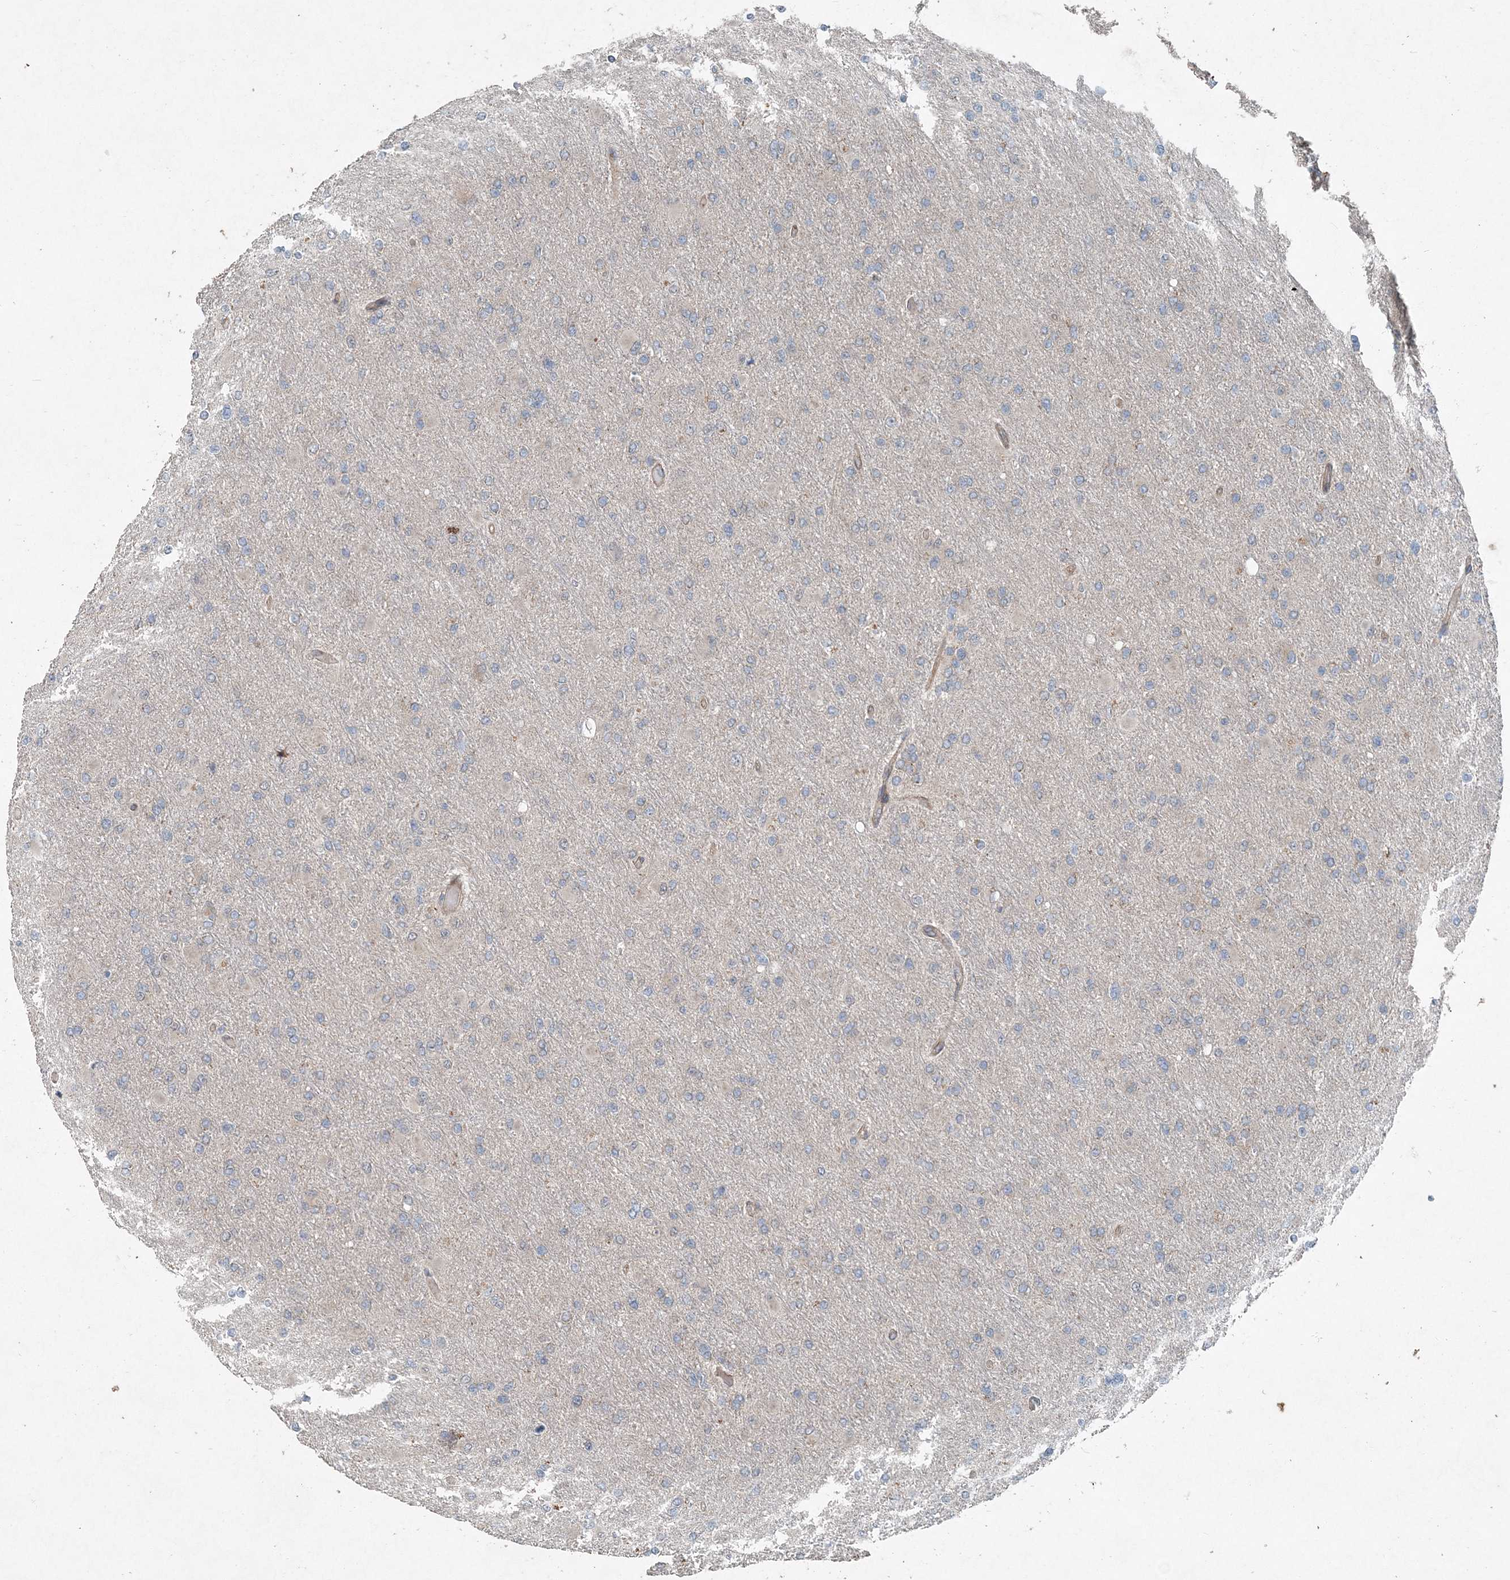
{"staining": {"intensity": "negative", "quantity": "none", "location": "none"}, "tissue": "glioma", "cell_type": "Tumor cells", "image_type": "cancer", "snomed": [{"axis": "morphology", "description": "Glioma, malignant, High grade"}, {"axis": "topography", "description": "Cerebral cortex"}], "caption": "Tumor cells are negative for protein expression in human glioma.", "gene": "INTU", "patient": {"sex": "female", "age": 36}}